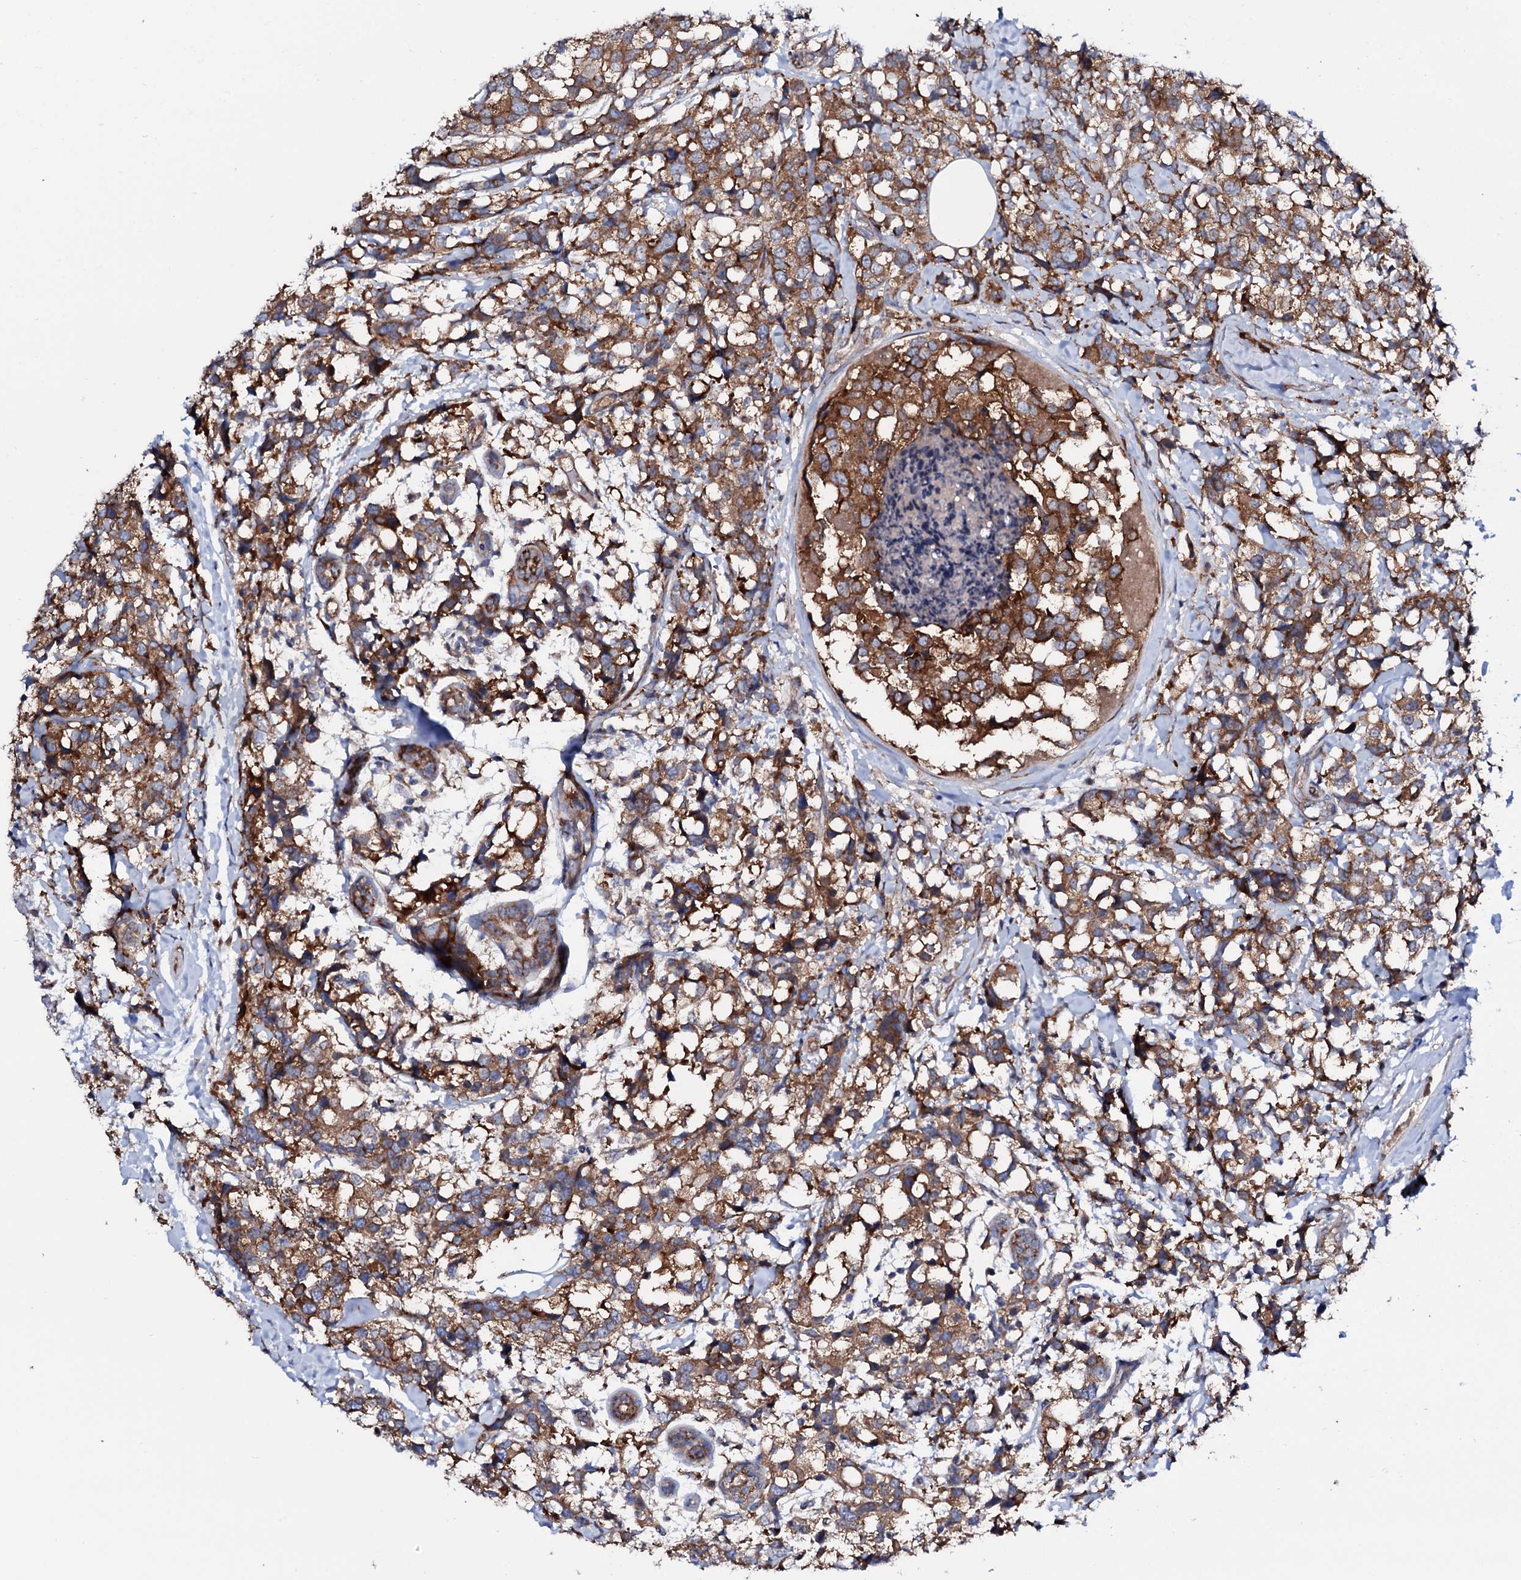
{"staining": {"intensity": "moderate", "quantity": ">75%", "location": "cytoplasmic/membranous"}, "tissue": "breast cancer", "cell_type": "Tumor cells", "image_type": "cancer", "snomed": [{"axis": "morphology", "description": "Lobular carcinoma"}, {"axis": "topography", "description": "Breast"}], "caption": "Protein expression analysis of human lobular carcinoma (breast) reveals moderate cytoplasmic/membranous expression in about >75% of tumor cells.", "gene": "STARD13", "patient": {"sex": "female", "age": 59}}